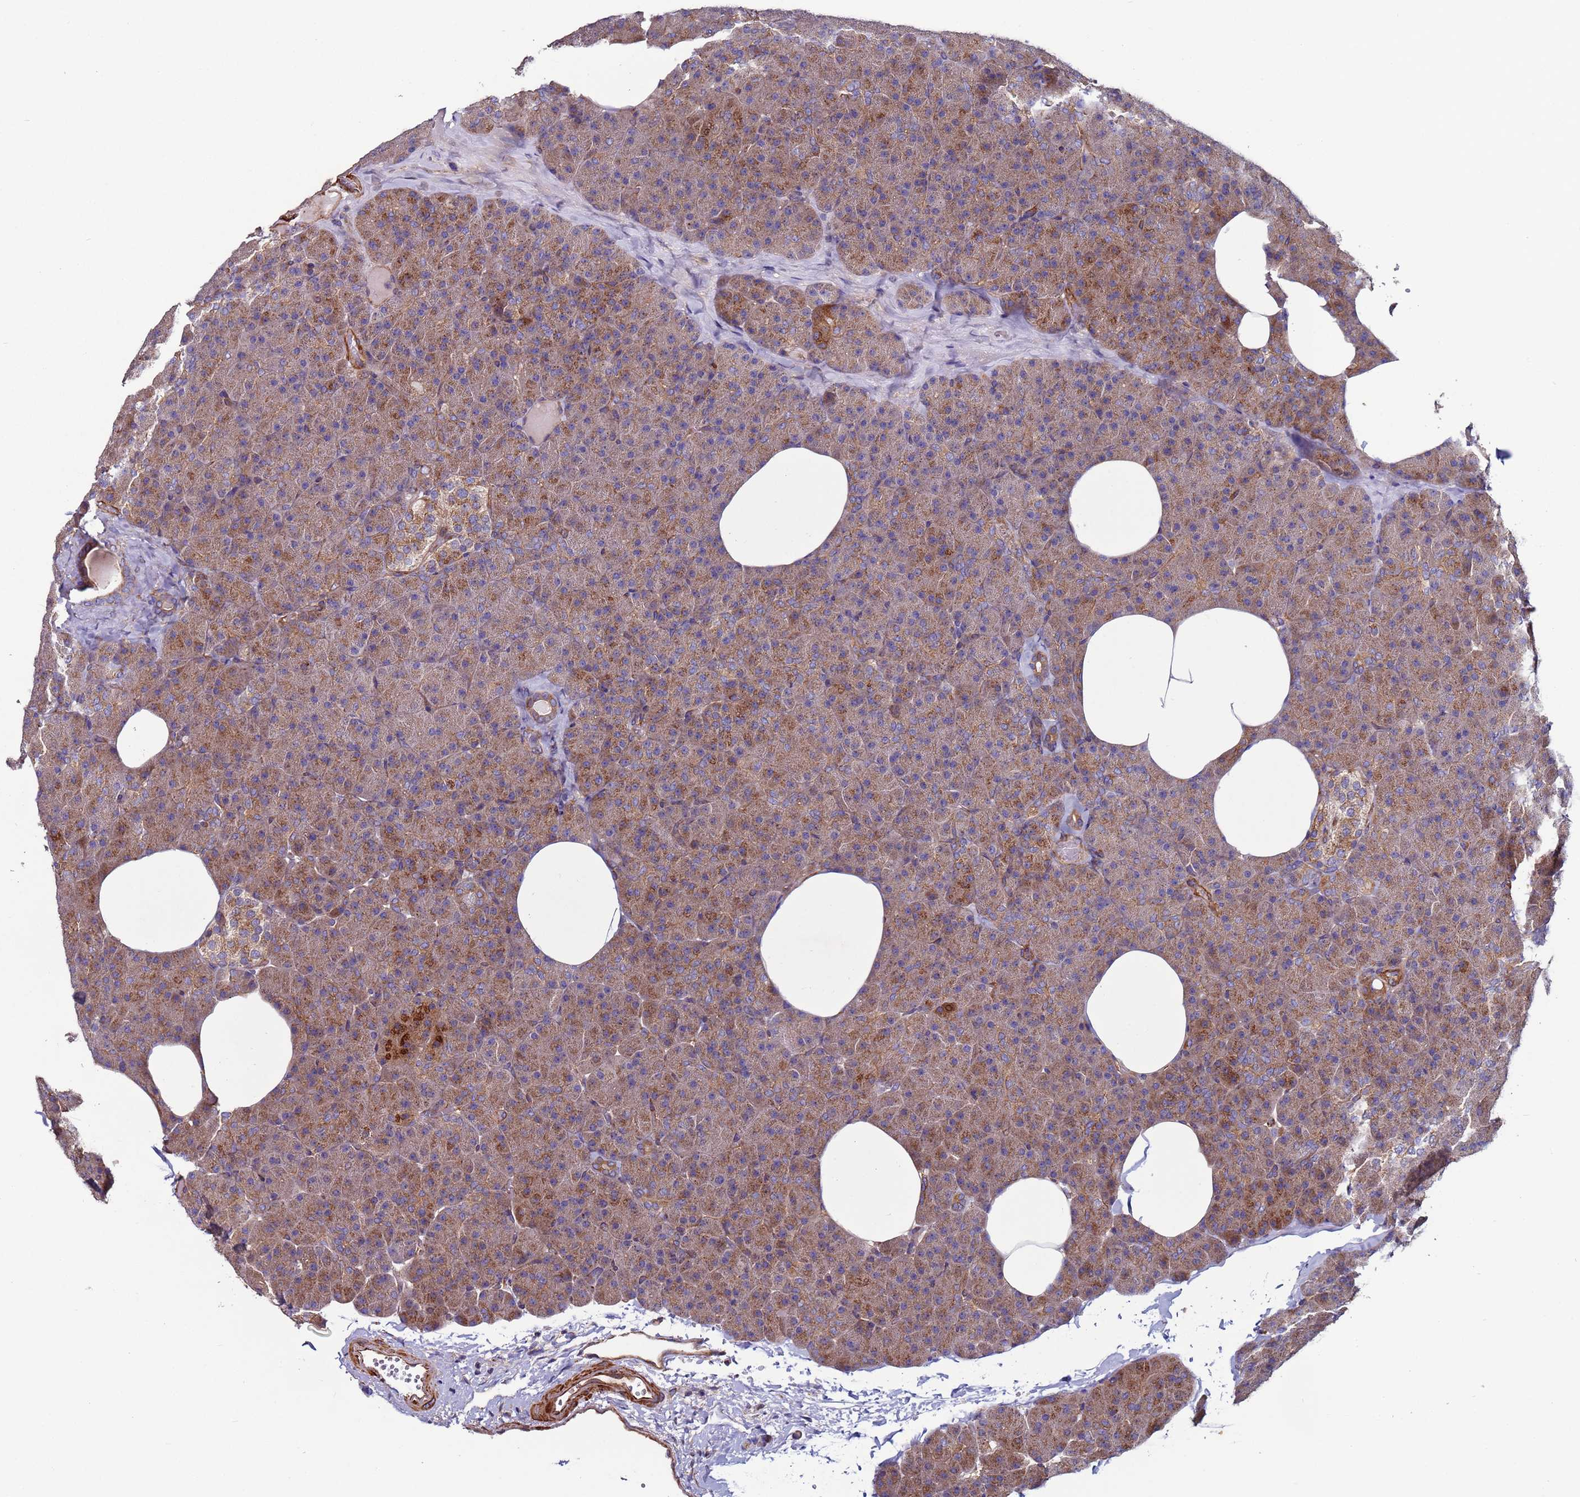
{"staining": {"intensity": "strong", "quantity": ">75%", "location": "cytoplasmic/membranous"}, "tissue": "pancreas", "cell_type": "Exocrine glandular cells", "image_type": "normal", "snomed": [{"axis": "morphology", "description": "Normal tissue, NOS"}, {"axis": "morphology", "description": "Carcinoid, malignant, NOS"}, {"axis": "topography", "description": "Pancreas"}], "caption": "An image of human pancreas stained for a protein shows strong cytoplasmic/membranous brown staining in exocrine glandular cells. The protein is stained brown, and the nuclei are stained in blue (DAB (3,3'-diaminobenzidine) IHC with brightfield microscopy, high magnification).", "gene": "ZBTB39", "patient": {"sex": "female", "age": 35}}